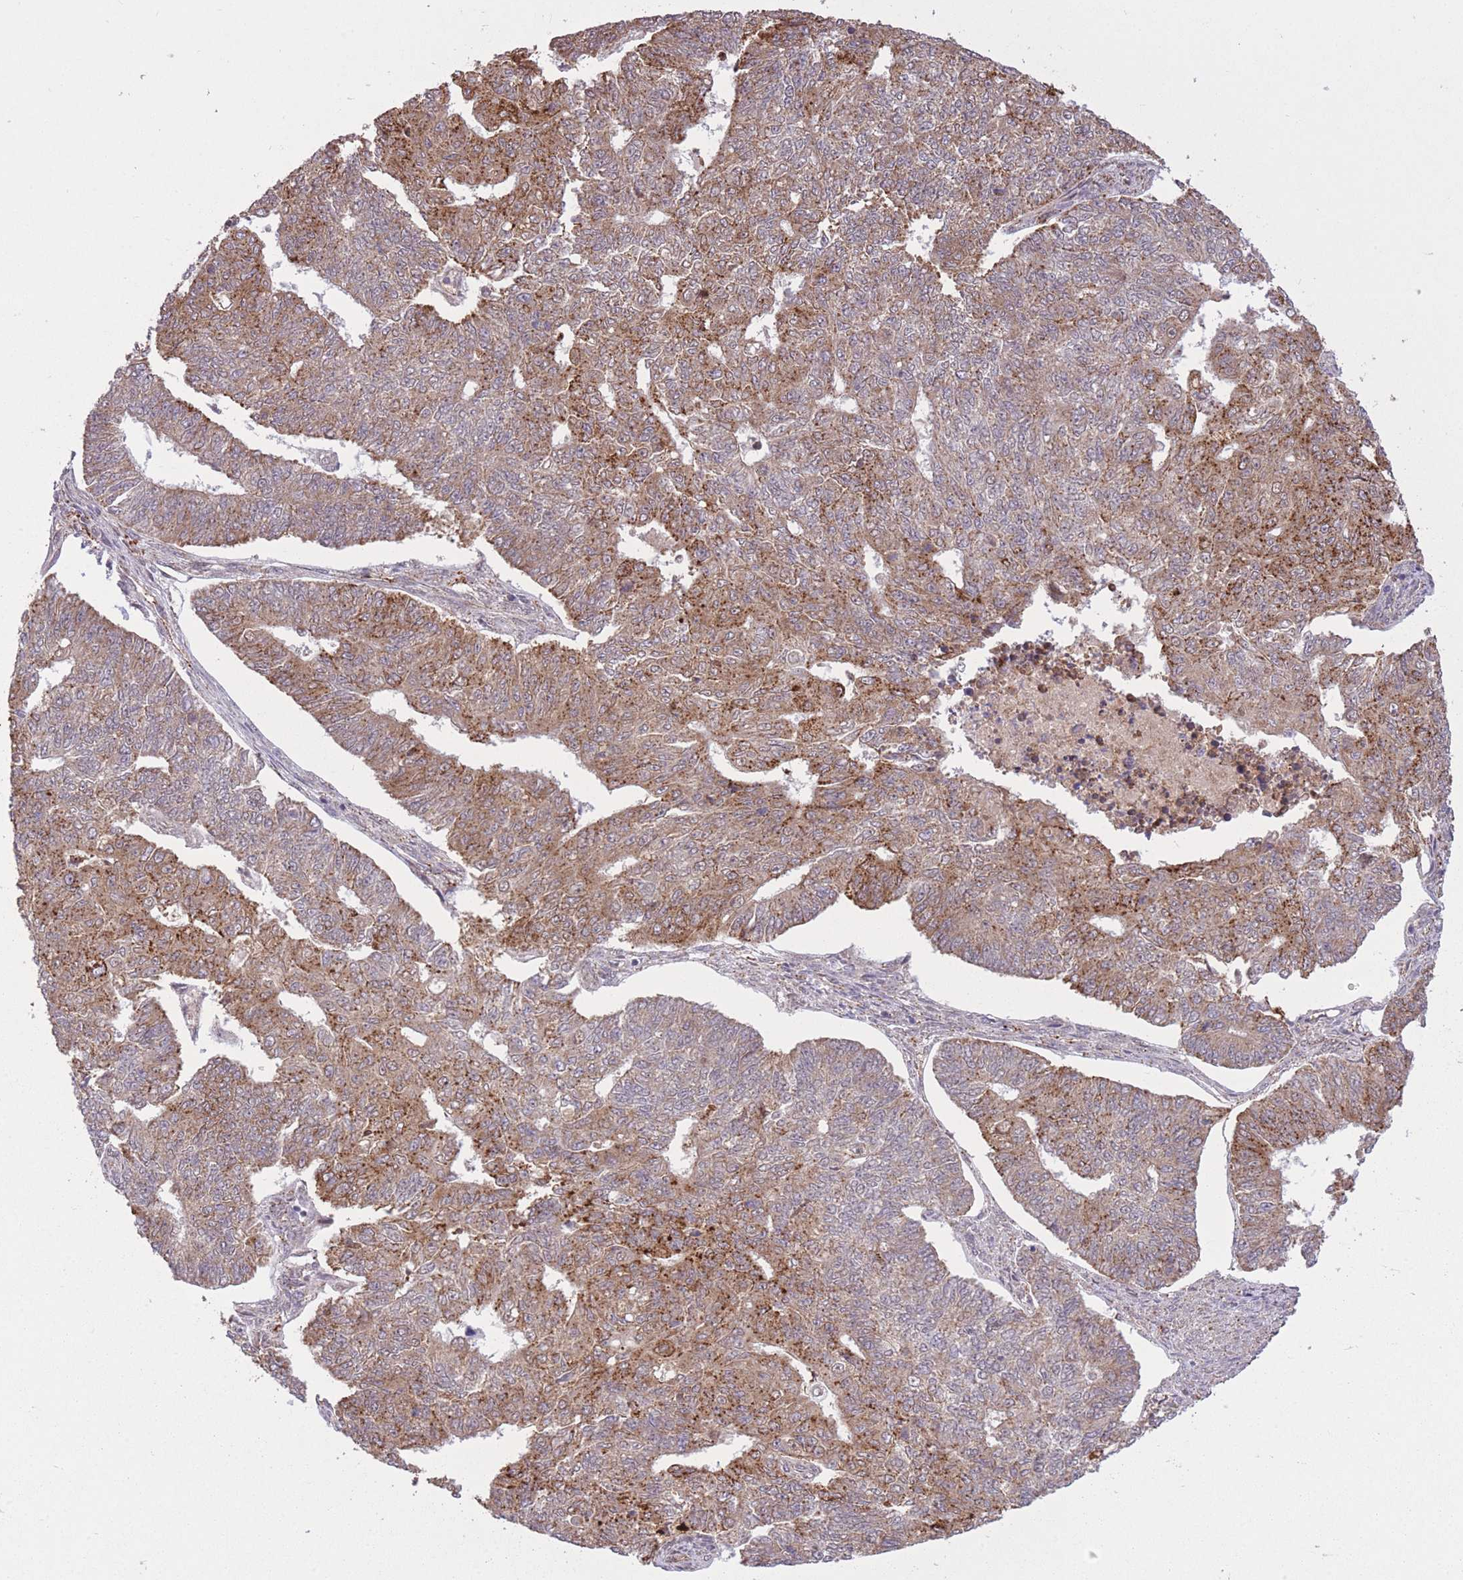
{"staining": {"intensity": "moderate", "quantity": ">75%", "location": "cytoplasmic/membranous"}, "tissue": "endometrial cancer", "cell_type": "Tumor cells", "image_type": "cancer", "snomed": [{"axis": "morphology", "description": "Adenocarcinoma, NOS"}, {"axis": "topography", "description": "Endometrium"}], "caption": "A photomicrograph of human endometrial cancer (adenocarcinoma) stained for a protein shows moderate cytoplasmic/membranous brown staining in tumor cells.", "gene": "POLR3F", "patient": {"sex": "female", "age": 32}}